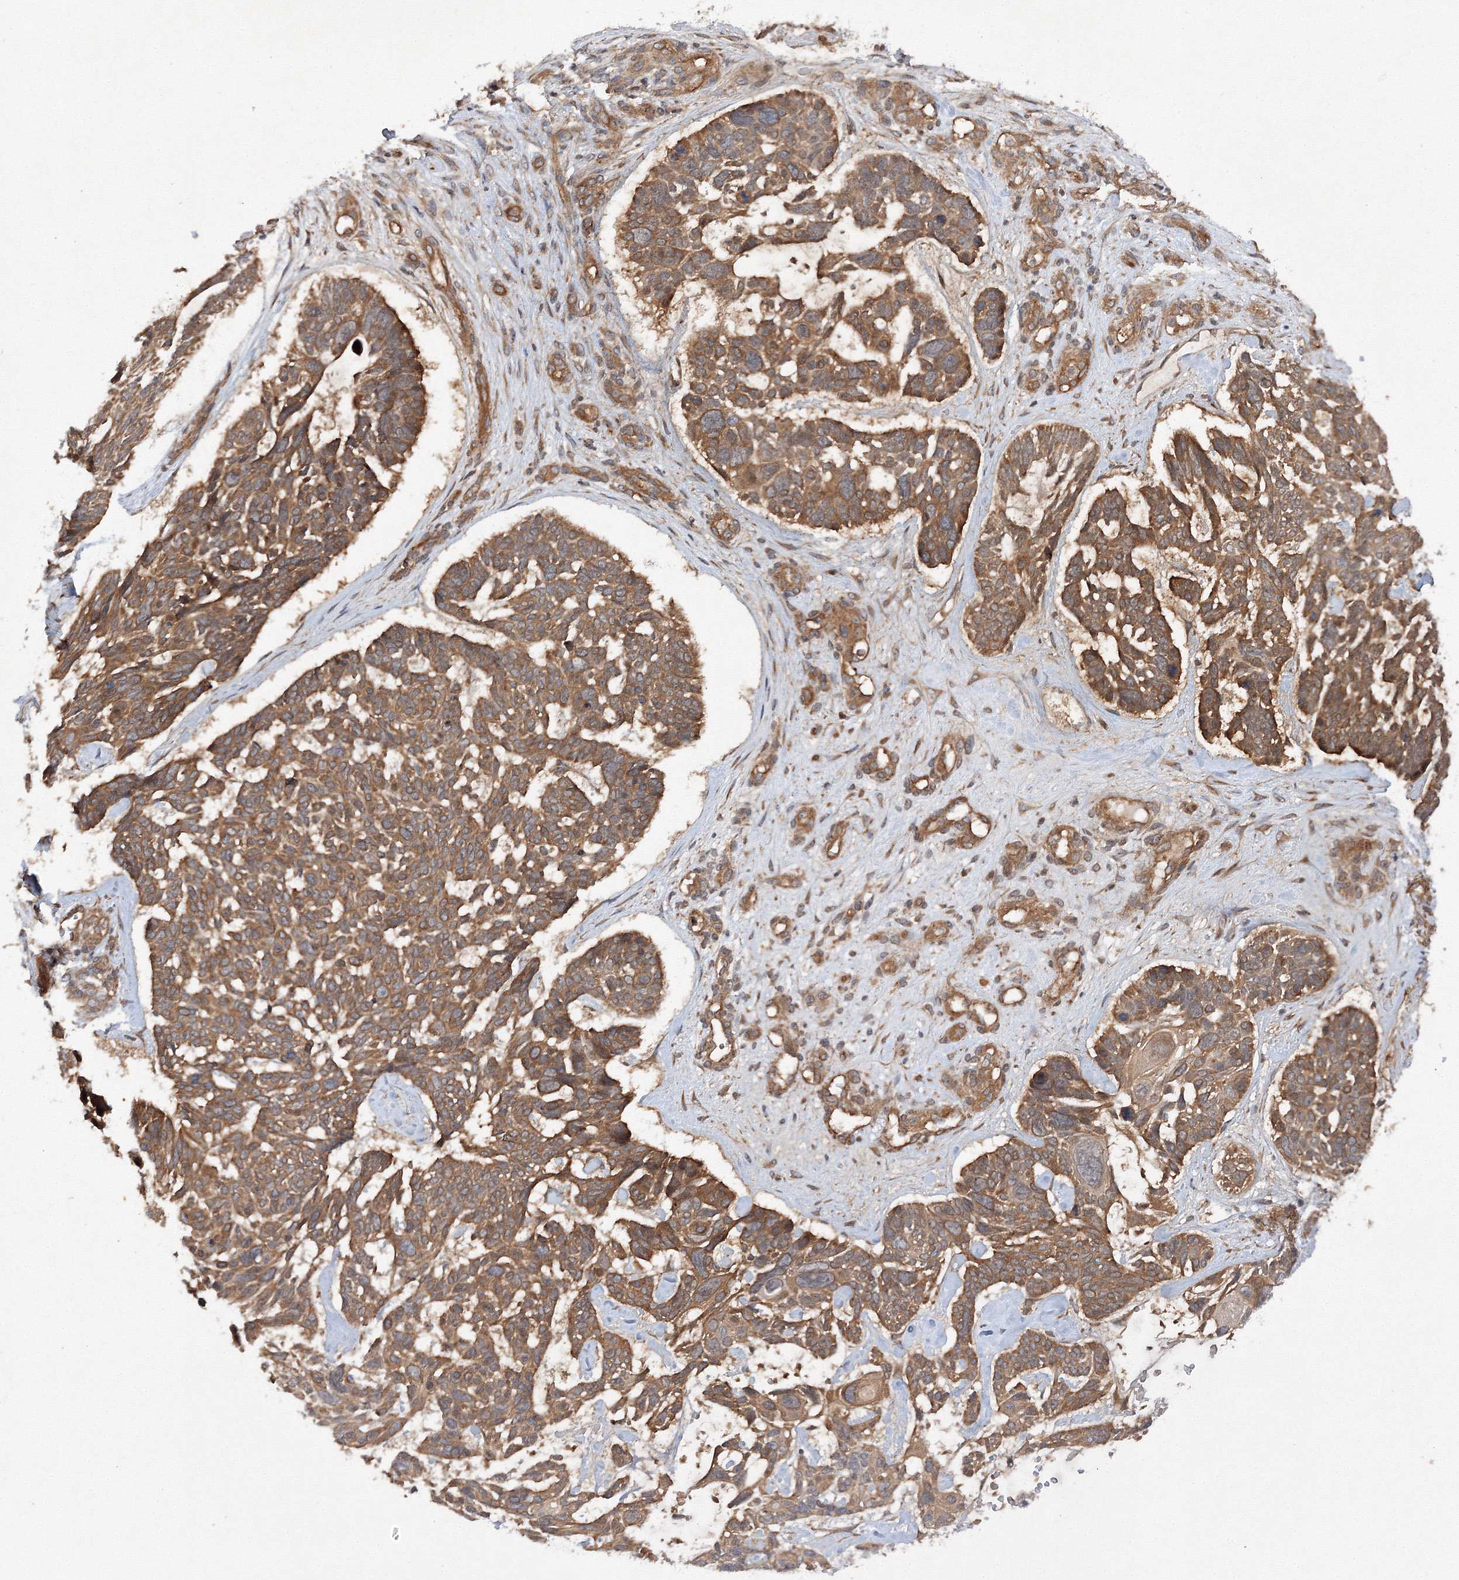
{"staining": {"intensity": "moderate", "quantity": ">75%", "location": "cytoplasmic/membranous"}, "tissue": "skin cancer", "cell_type": "Tumor cells", "image_type": "cancer", "snomed": [{"axis": "morphology", "description": "Basal cell carcinoma"}, {"axis": "topography", "description": "Skin"}], "caption": "Immunohistochemical staining of human basal cell carcinoma (skin) displays moderate cytoplasmic/membranous protein expression in approximately >75% of tumor cells.", "gene": "DCTD", "patient": {"sex": "male", "age": 88}}